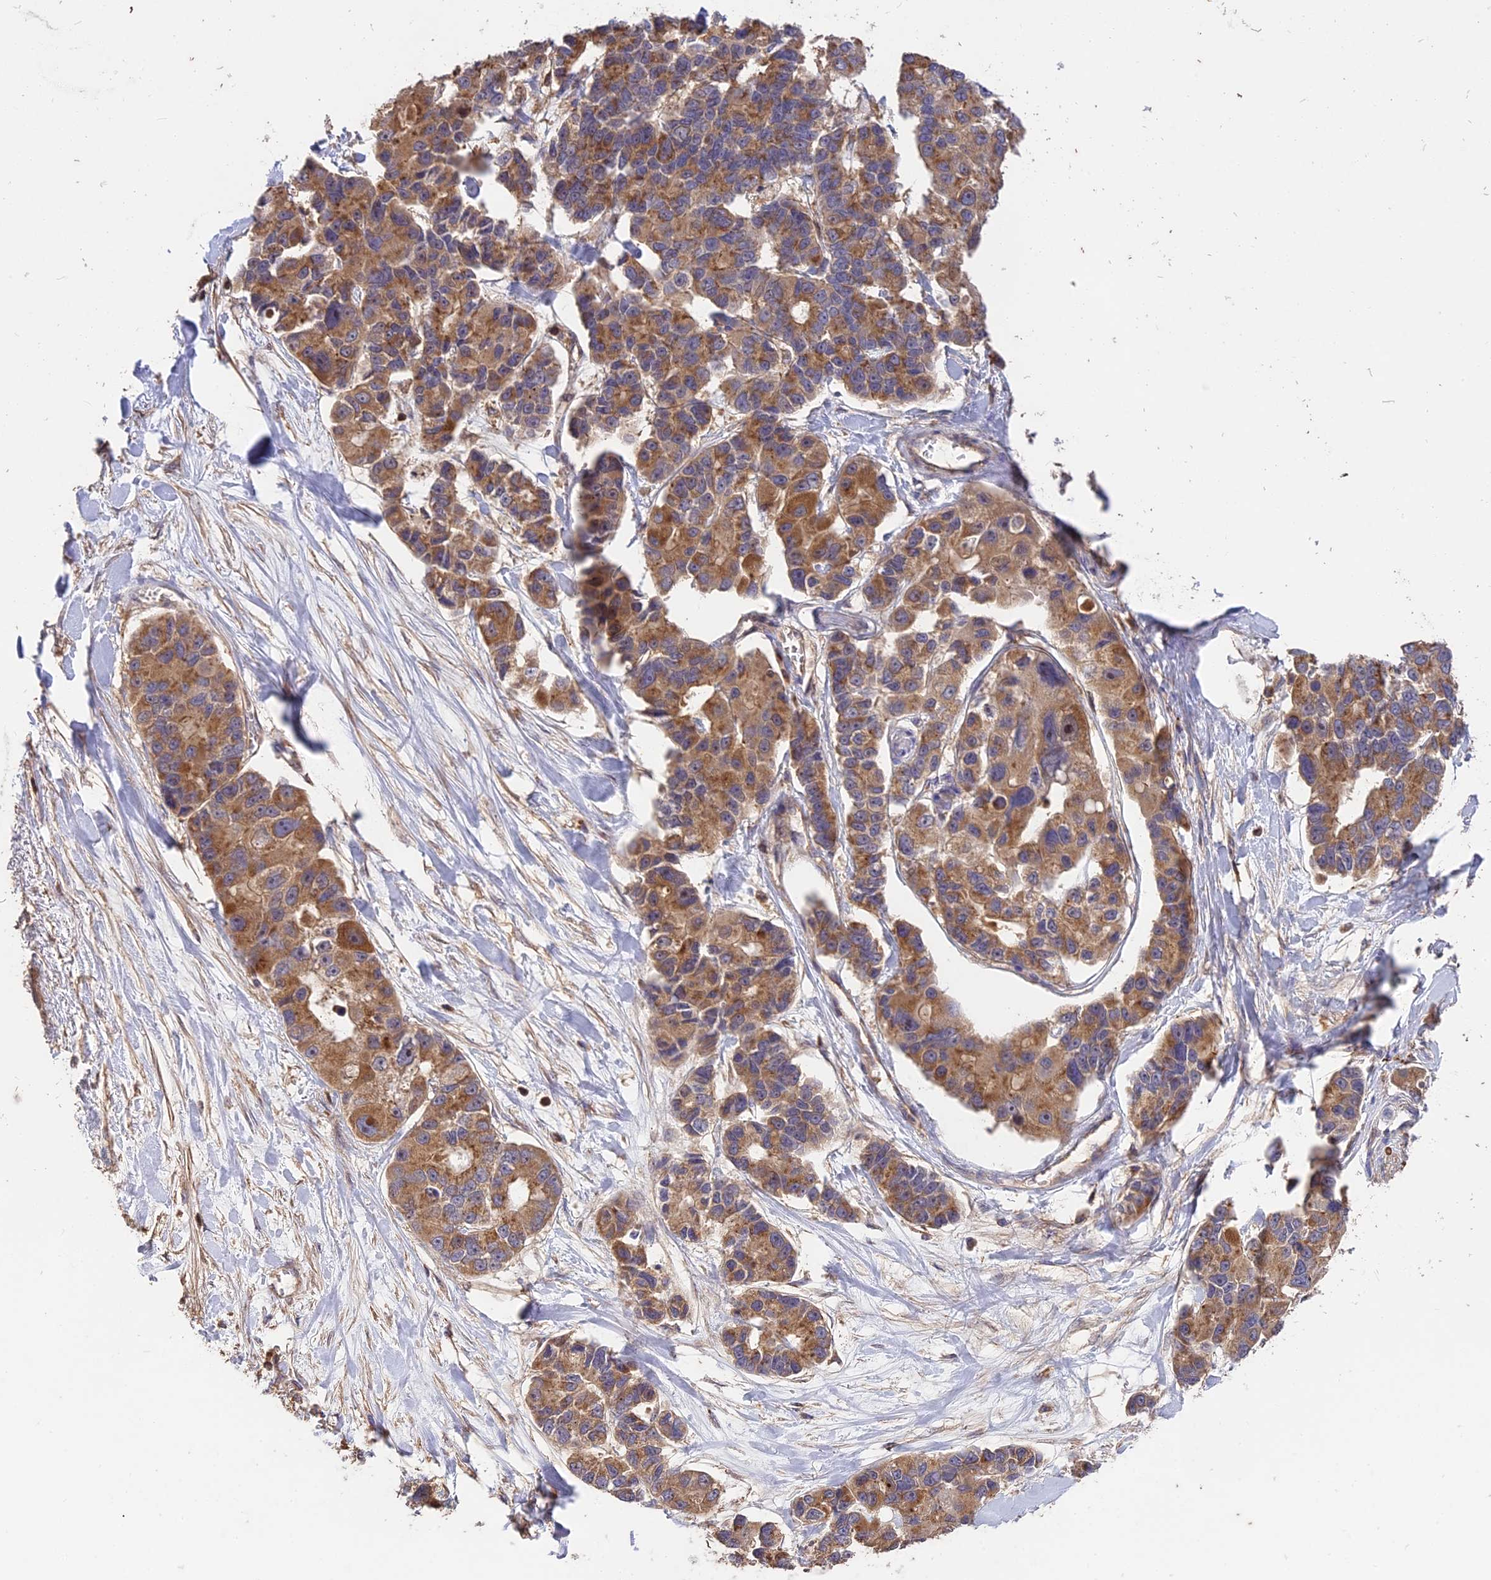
{"staining": {"intensity": "moderate", "quantity": ">75%", "location": "cytoplasmic/membranous"}, "tissue": "lung cancer", "cell_type": "Tumor cells", "image_type": "cancer", "snomed": [{"axis": "morphology", "description": "Adenocarcinoma, NOS"}, {"axis": "topography", "description": "Lung"}], "caption": "This histopathology image demonstrates IHC staining of lung cancer (adenocarcinoma), with medium moderate cytoplasmic/membranous expression in approximately >75% of tumor cells.", "gene": "NUDT8", "patient": {"sex": "female", "age": 54}}